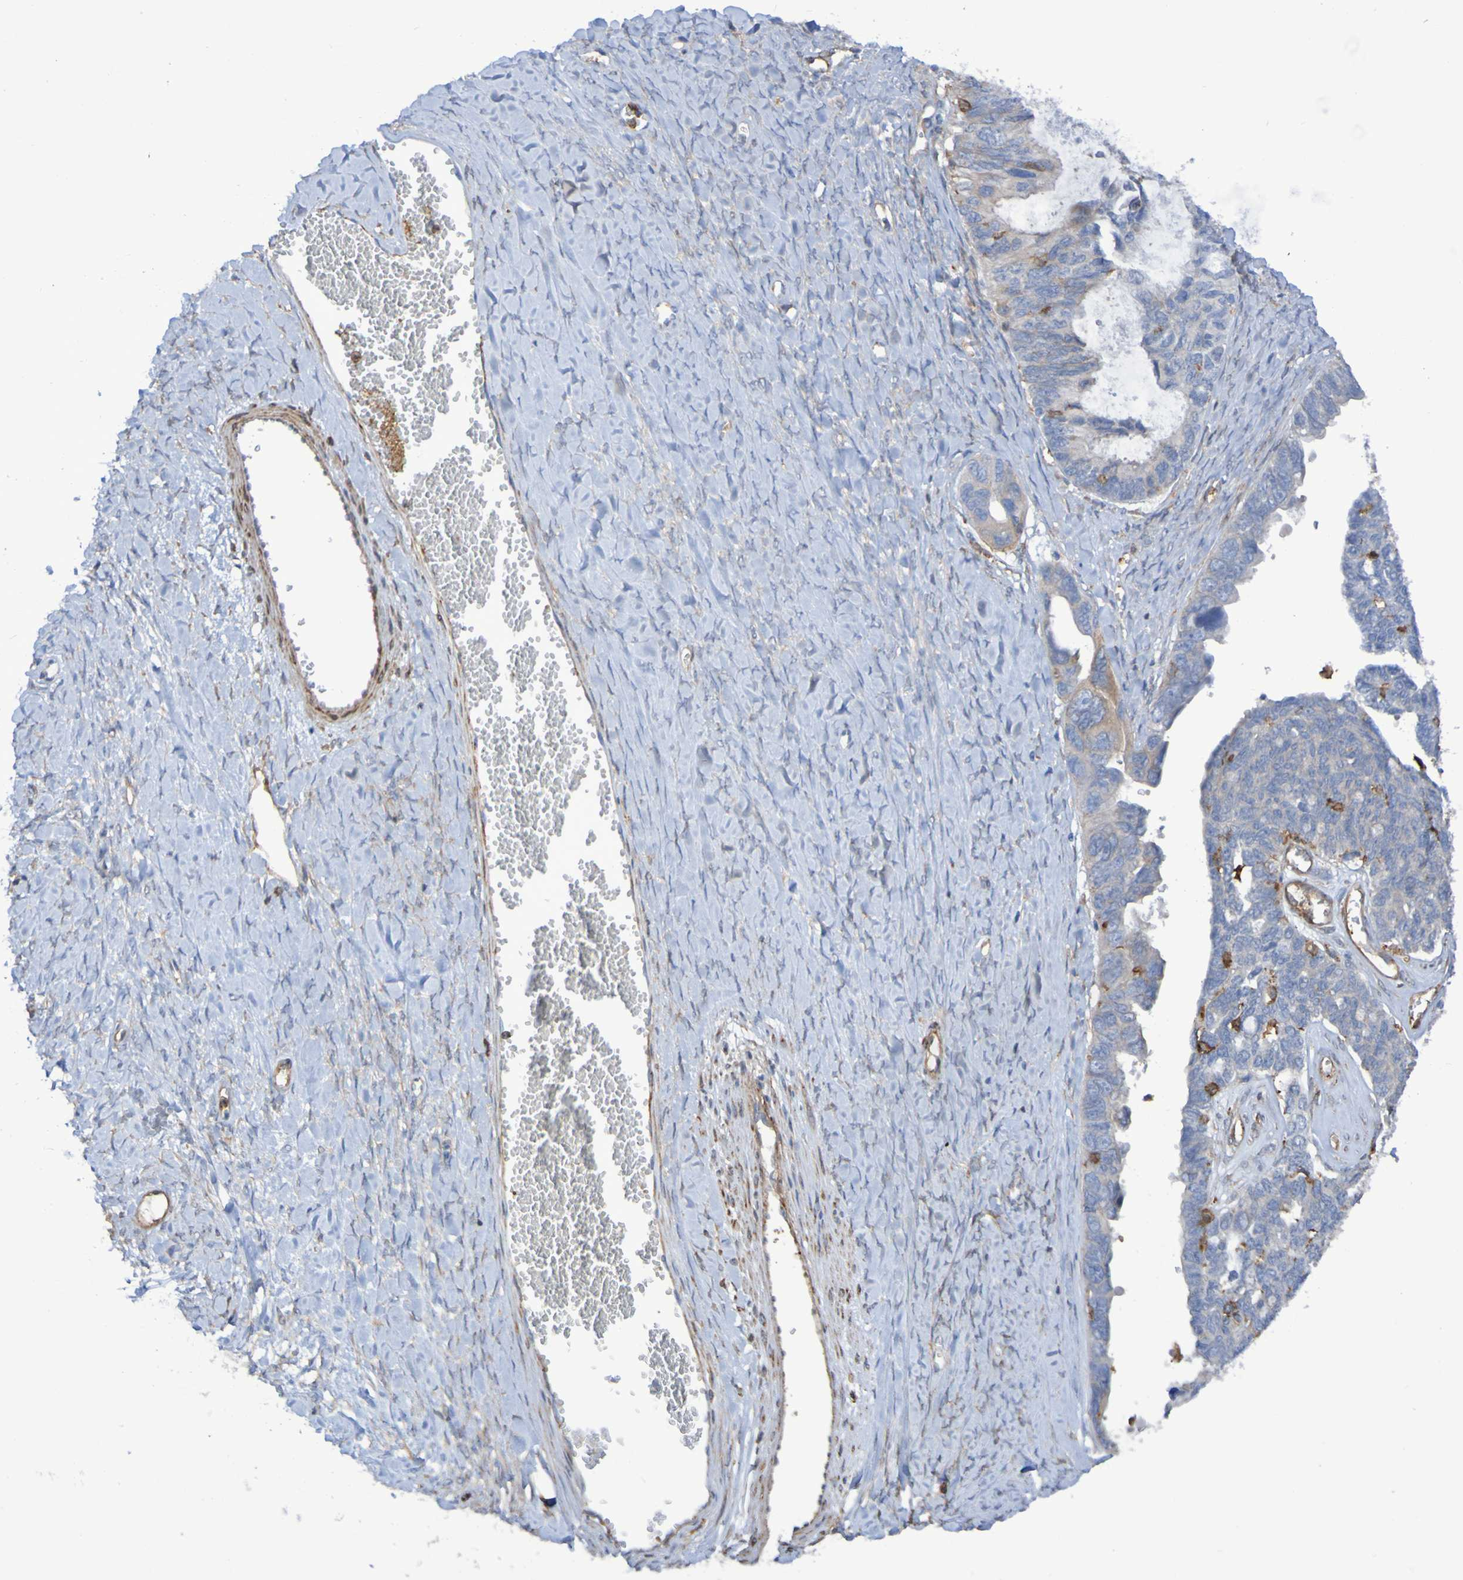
{"staining": {"intensity": "weak", "quantity": "<25%", "location": "cytoplasmic/membranous"}, "tissue": "ovarian cancer", "cell_type": "Tumor cells", "image_type": "cancer", "snomed": [{"axis": "morphology", "description": "Cystadenocarcinoma, serous, NOS"}, {"axis": "topography", "description": "Ovary"}], "caption": "A high-resolution image shows IHC staining of serous cystadenocarcinoma (ovarian), which shows no significant positivity in tumor cells.", "gene": "SCRG1", "patient": {"sex": "female", "age": 79}}